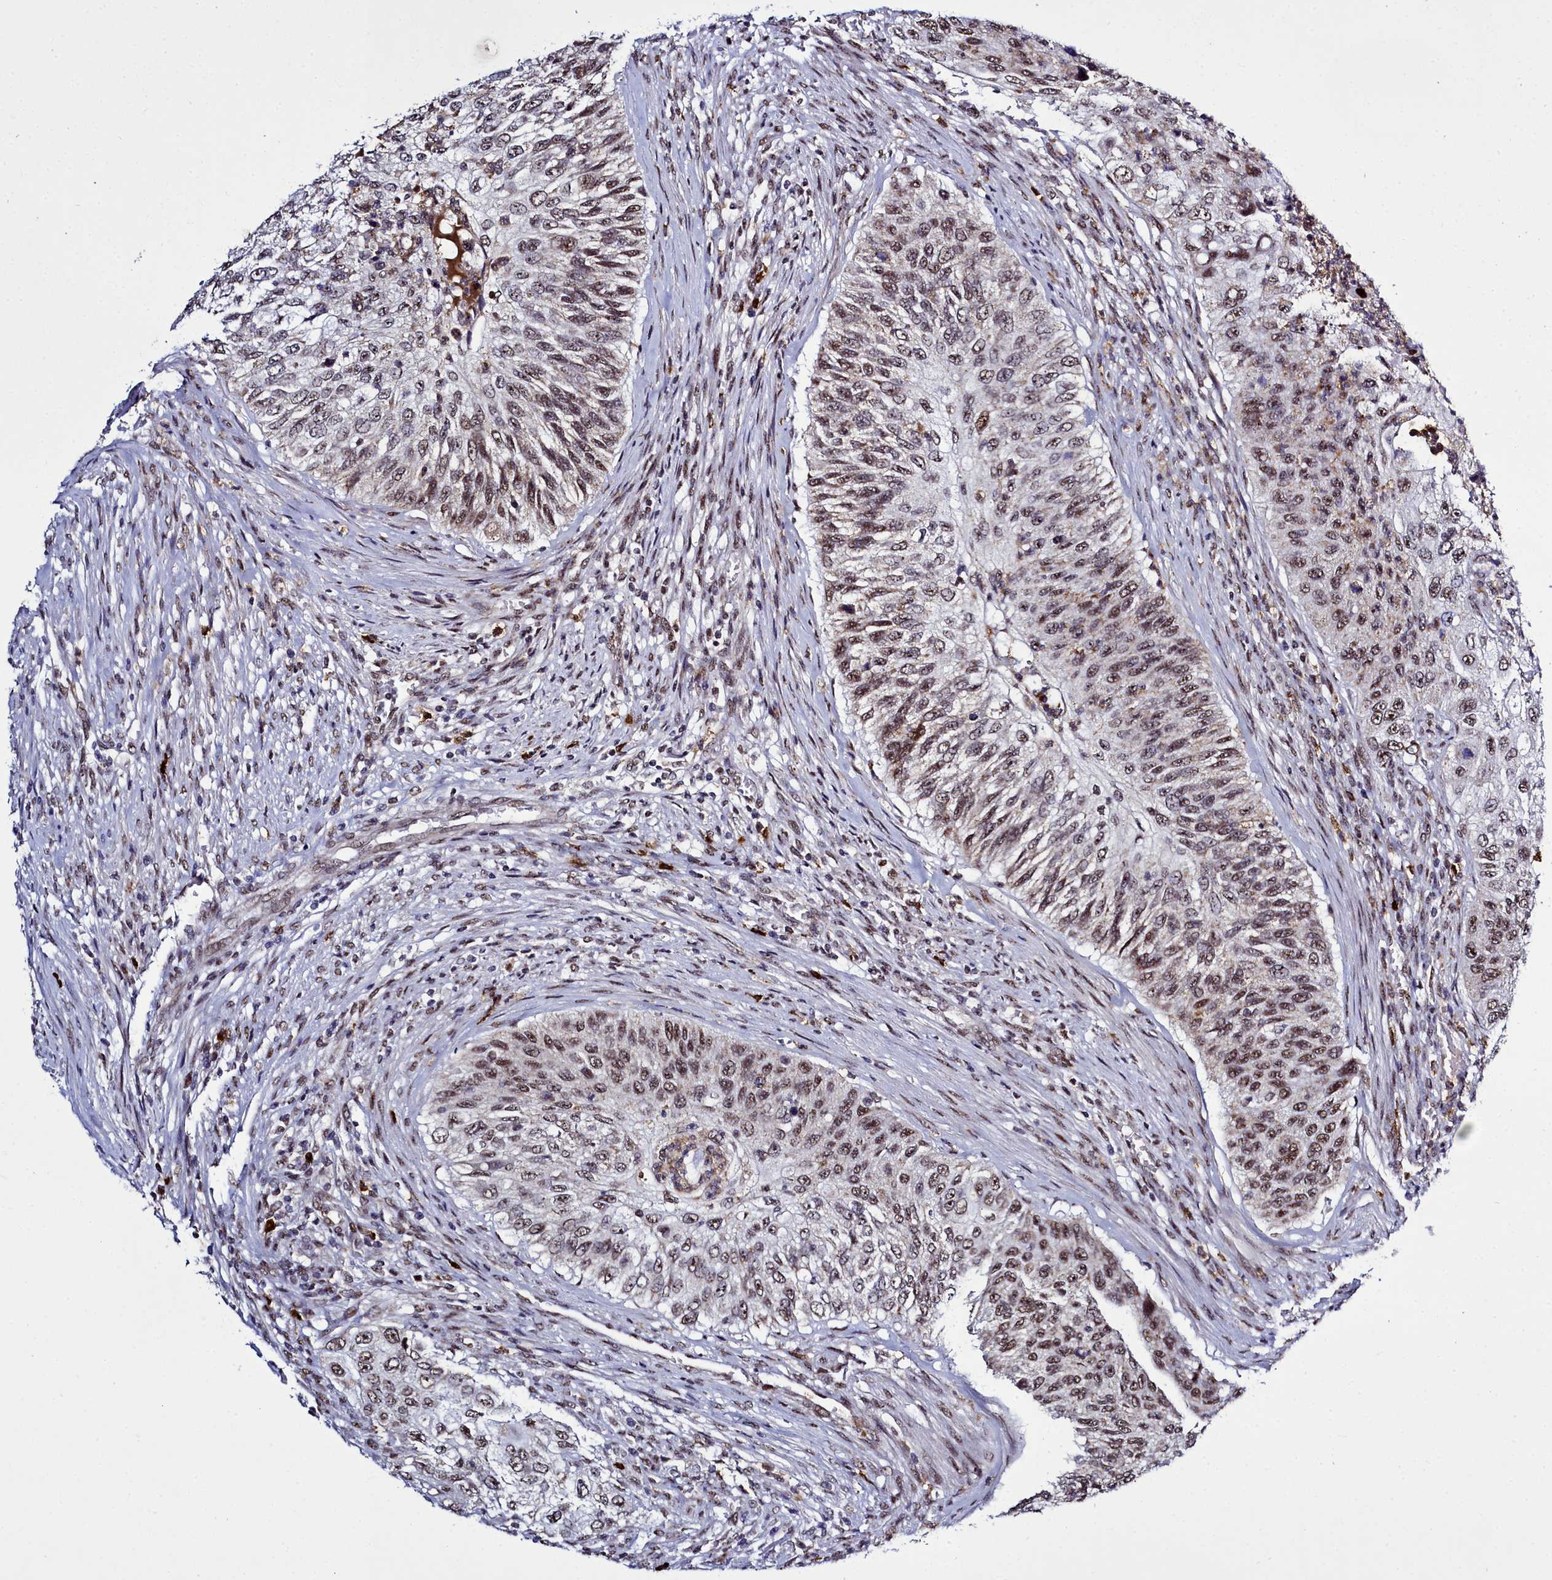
{"staining": {"intensity": "moderate", "quantity": ">75%", "location": "nuclear"}, "tissue": "urothelial cancer", "cell_type": "Tumor cells", "image_type": "cancer", "snomed": [{"axis": "morphology", "description": "Urothelial carcinoma, High grade"}, {"axis": "topography", "description": "Urinary bladder"}], "caption": "Immunohistochemical staining of high-grade urothelial carcinoma demonstrates medium levels of moderate nuclear protein staining in approximately >75% of tumor cells.", "gene": "POM121L2", "patient": {"sex": "female", "age": 60}}